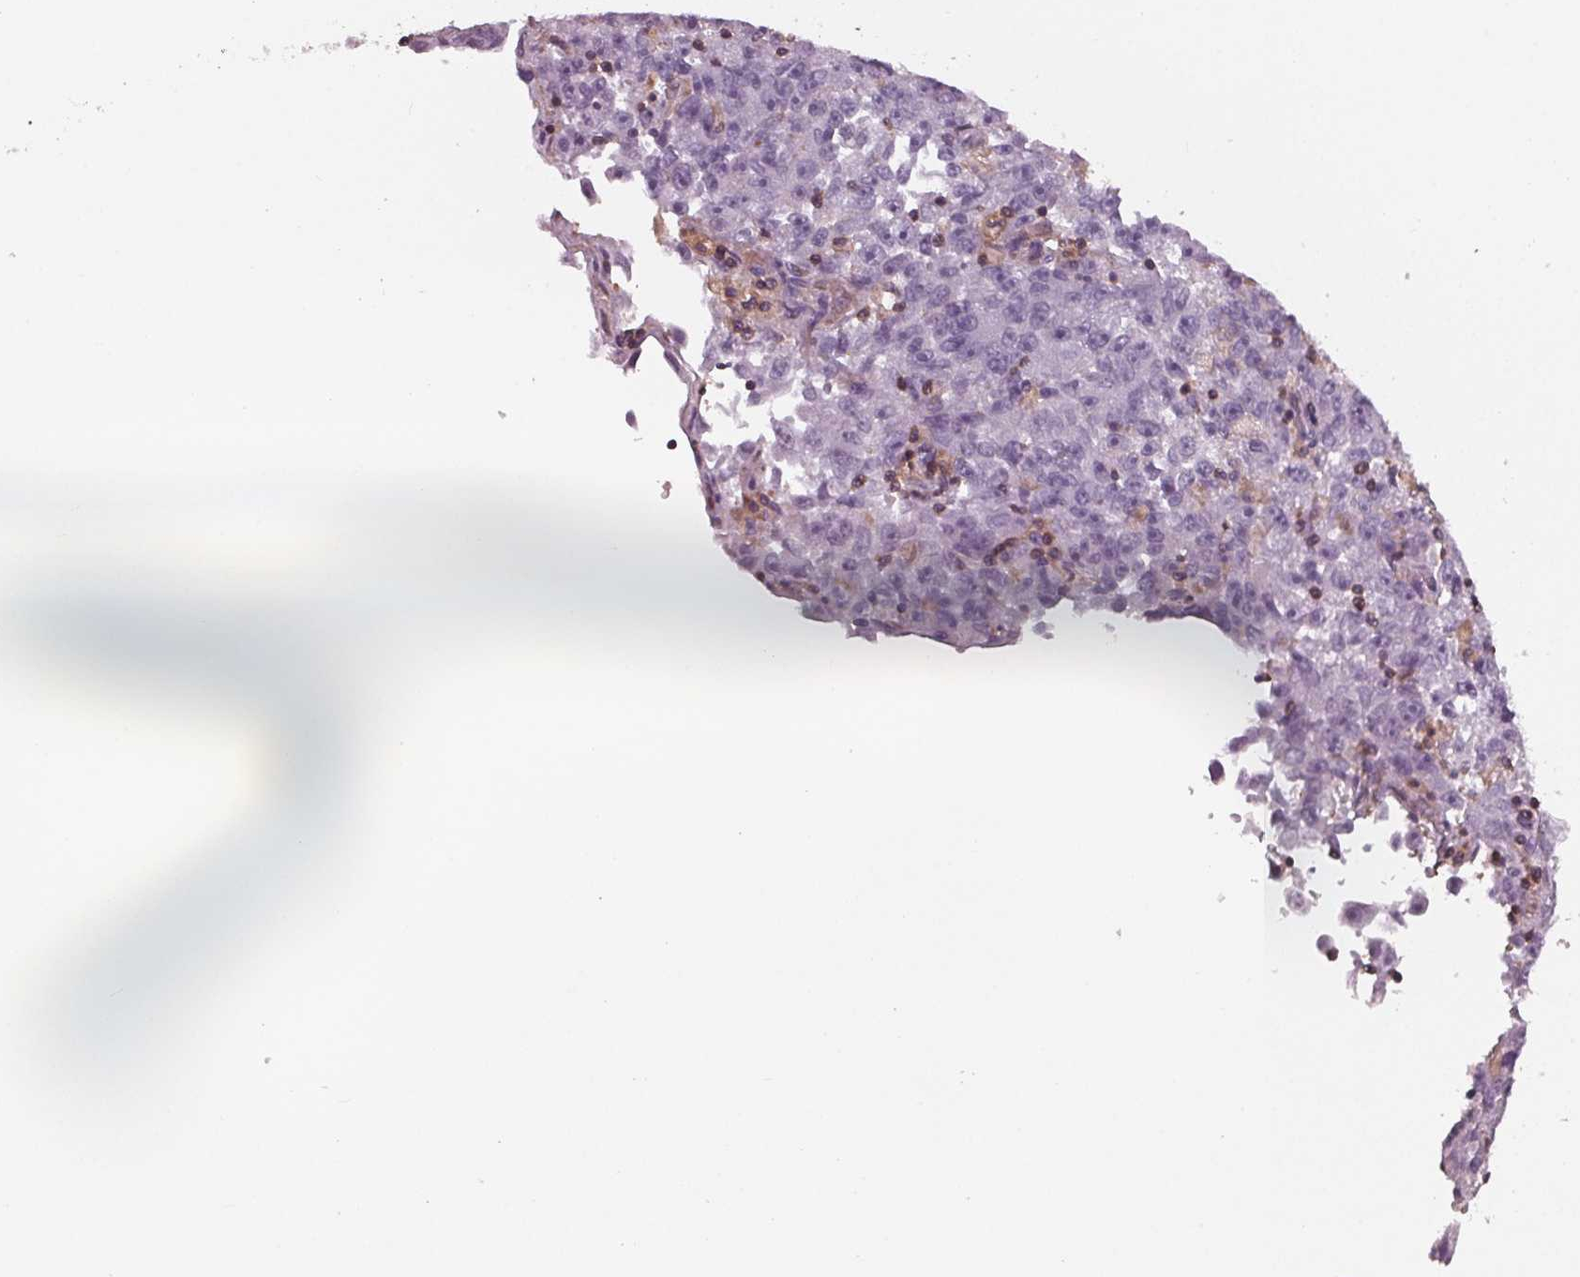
{"staining": {"intensity": "negative", "quantity": "none", "location": "none"}, "tissue": "lung cancer", "cell_type": "Tumor cells", "image_type": "cancer", "snomed": [{"axis": "morphology", "description": "Normal morphology"}, {"axis": "morphology", "description": "Adenocarcinoma, NOS"}, {"axis": "topography", "description": "Lymph node"}, {"axis": "topography", "description": "Lung"}], "caption": "Protein analysis of lung cancer demonstrates no significant staining in tumor cells.", "gene": "ARHGAP25", "patient": {"sex": "female", "age": 57}}